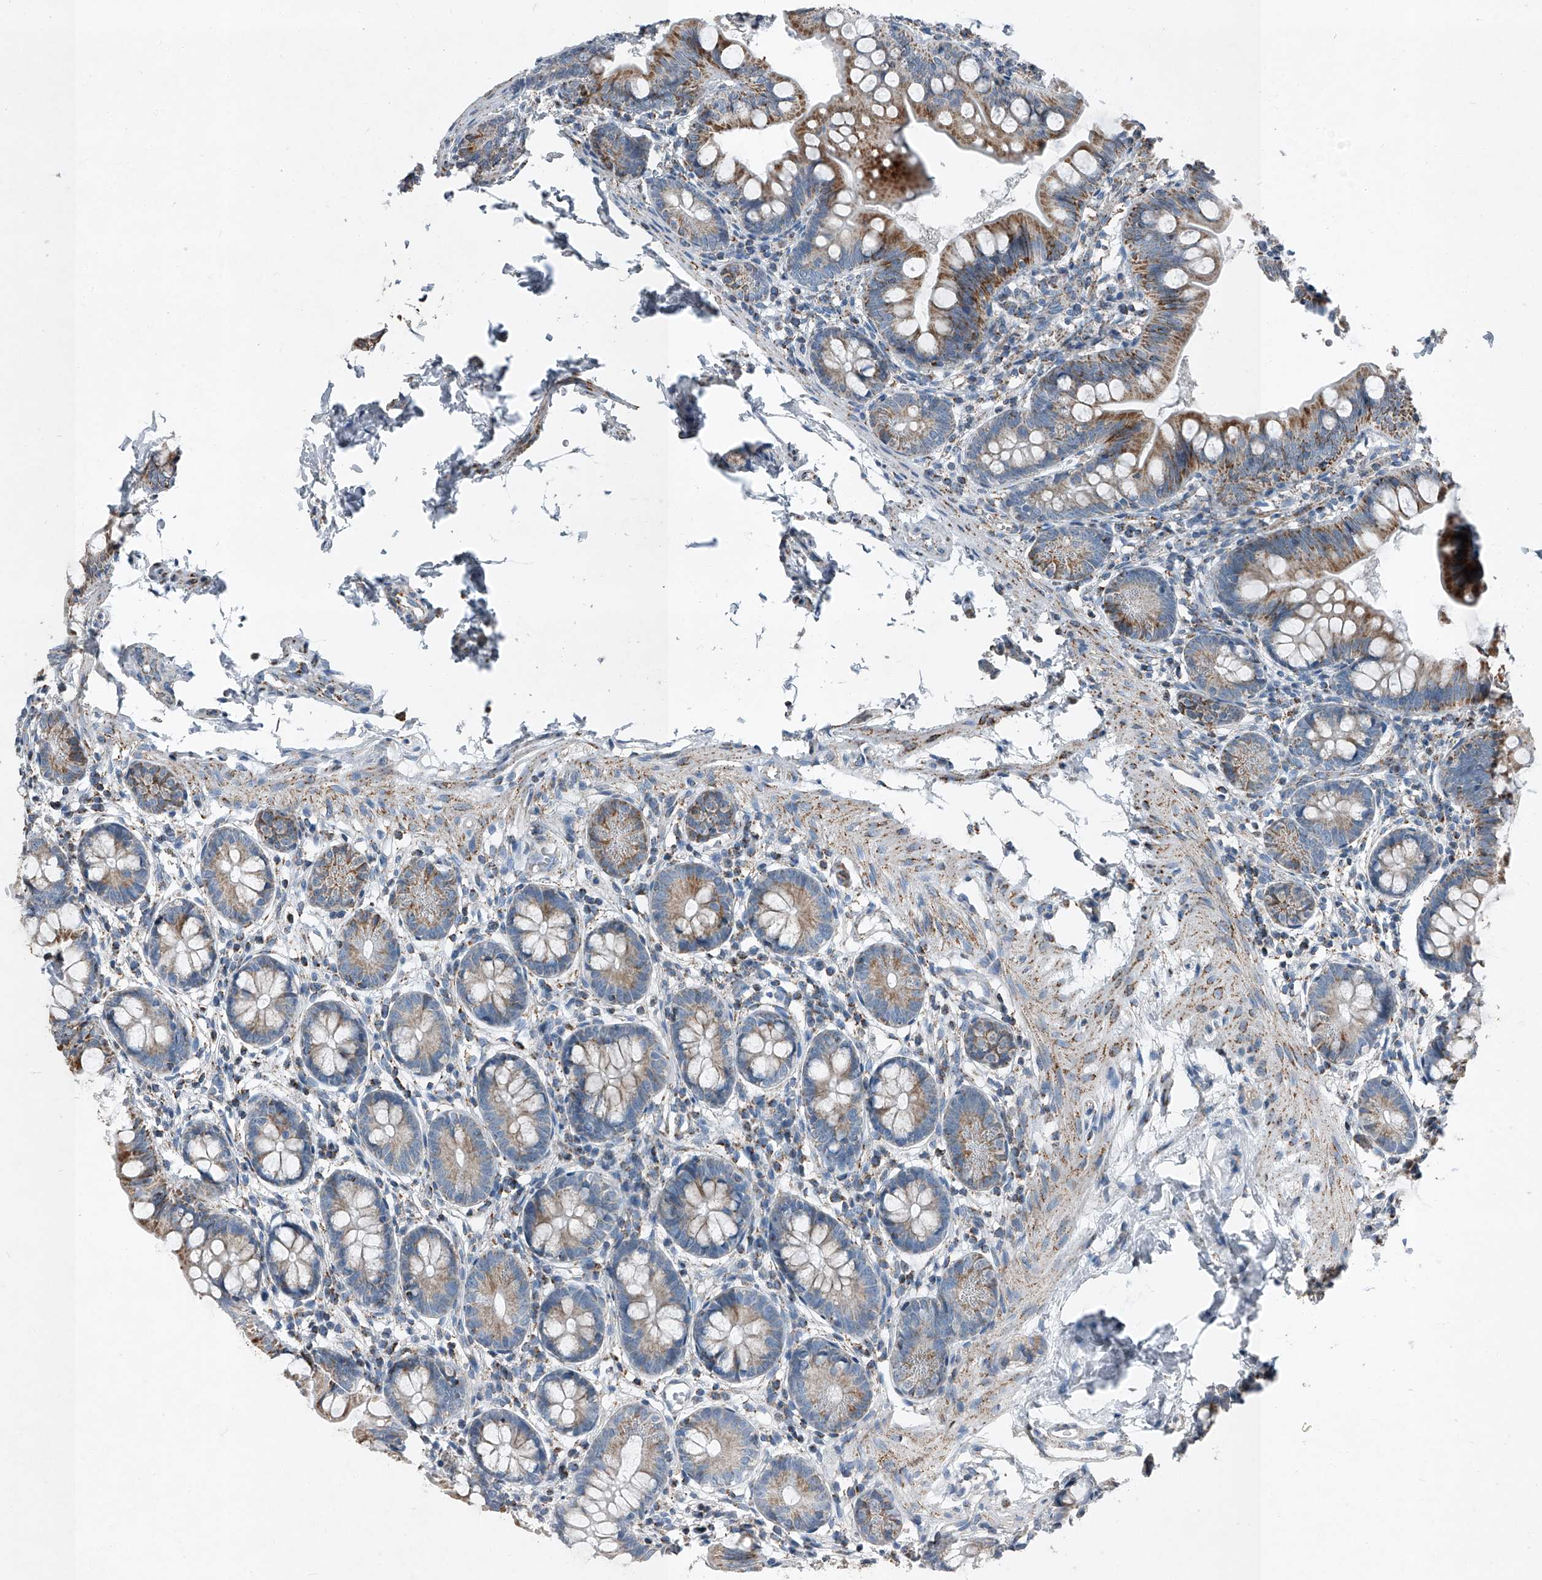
{"staining": {"intensity": "strong", "quantity": "25%-75%", "location": "cytoplasmic/membranous"}, "tissue": "small intestine", "cell_type": "Glandular cells", "image_type": "normal", "snomed": [{"axis": "morphology", "description": "Normal tissue, NOS"}, {"axis": "topography", "description": "Small intestine"}], "caption": "Immunohistochemical staining of unremarkable human small intestine exhibits high levels of strong cytoplasmic/membranous expression in approximately 25%-75% of glandular cells. Nuclei are stained in blue.", "gene": "CHRNA7", "patient": {"sex": "male", "age": 7}}